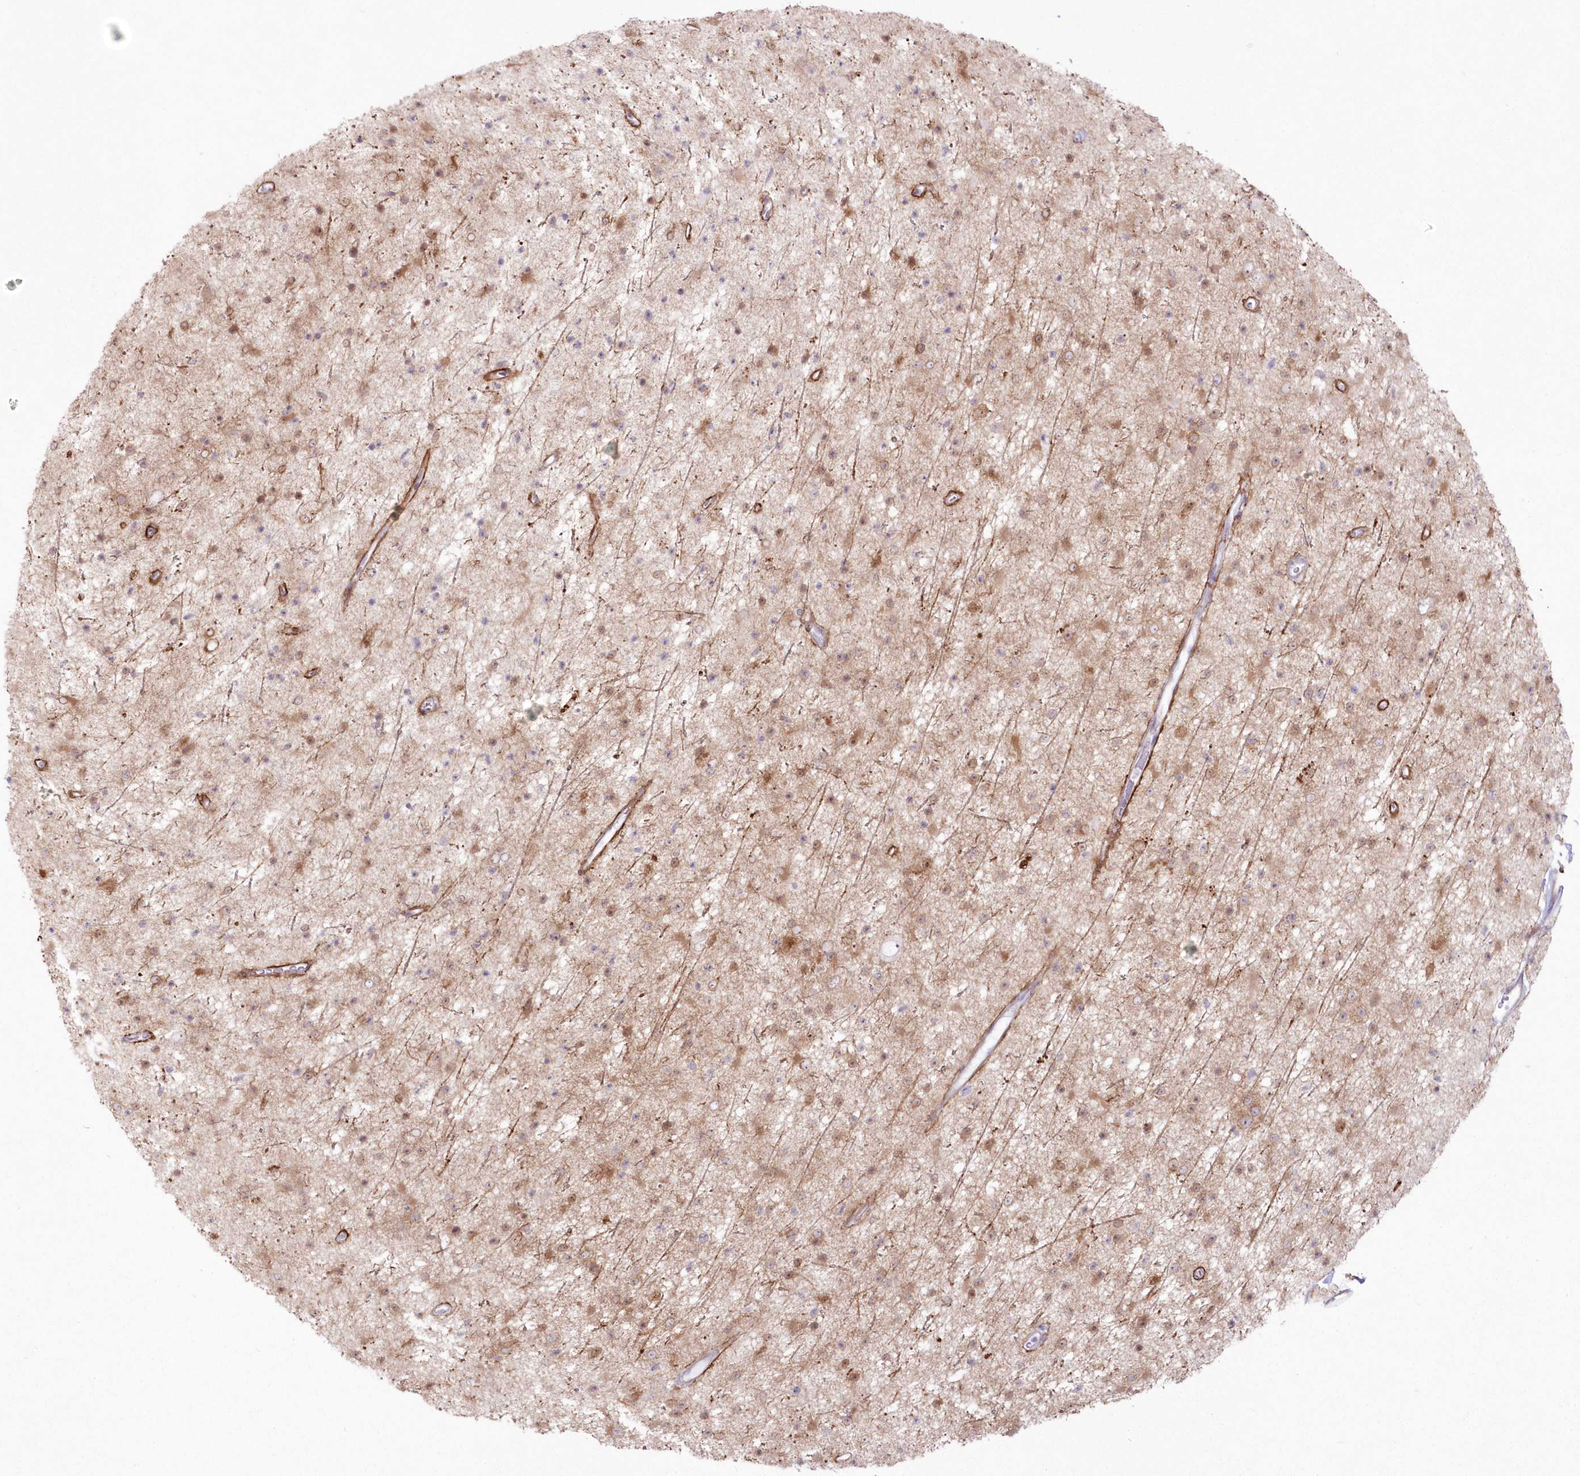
{"staining": {"intensity": "moderate", "quantity": "<25%", "location": "cytoplasmic/membranous"}, "tissue": "glioma", "cell_type": "Tumor cells", "image_type": "cancer", "snomed": [{"axis": "morphology", "description": "Glioma, malignant, Low grade"}, {"axis": "topography", "description": "Cerebral cortex"}], "caption": "High-magnification brightfield microscopy of malignant glioma (low-grade) stained with DAB (3,3'-diaminobenzidine) (brown) and counterstained with hematoxylin (blue). tumor cells exhibit moderate cytoplasmic/membranous positivity is appreciated in about<25% of cells. (DAB (3,3'-diaminobenzidine) IHC, brown staining for protein, blue staining for nuclei).", "gene": "SH3PXD2B", "patient": {"sex": "female", "age": 39}}